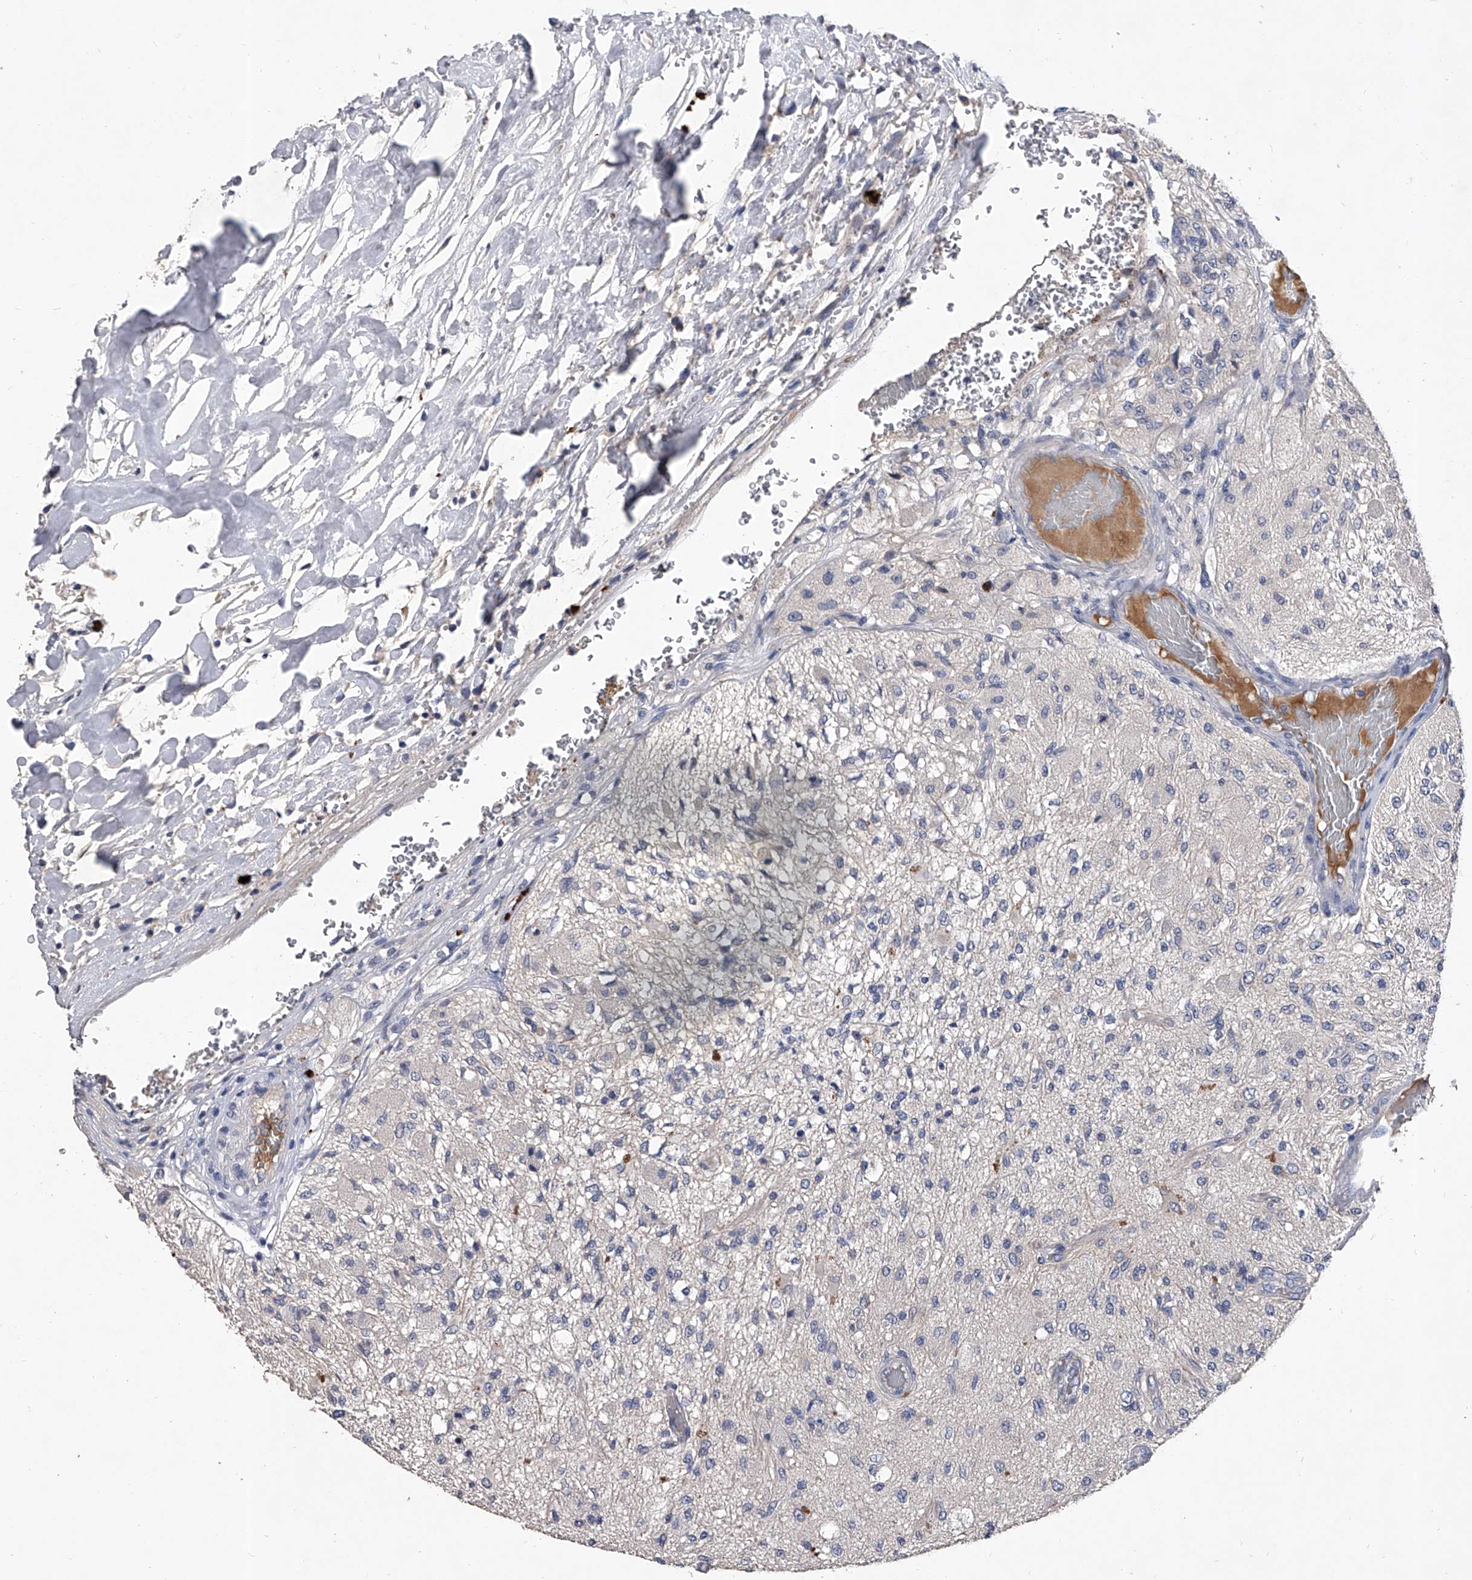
{"staining": {"intensity": "negative", "quantity": "none", "location": "none"}, "tissue": "glioma", "cell_type": "Tumor cells", "image_type": "cancer", "snomed": [{"axis": "morphology", "description": "Normal tissue, NOS"}, {"axis": "morphology", "description": "Glioma, malignant, High grade"}, {"axis": "topography", "description": "Cerebral cortex"}], "caption": "Human malignant glioma (high-grade) stained for a protein using immunohistochemistry (IHC) displays no expression in tumor cells.", "gene": "C5", "patient": {"sex": "male", "age": 77}}